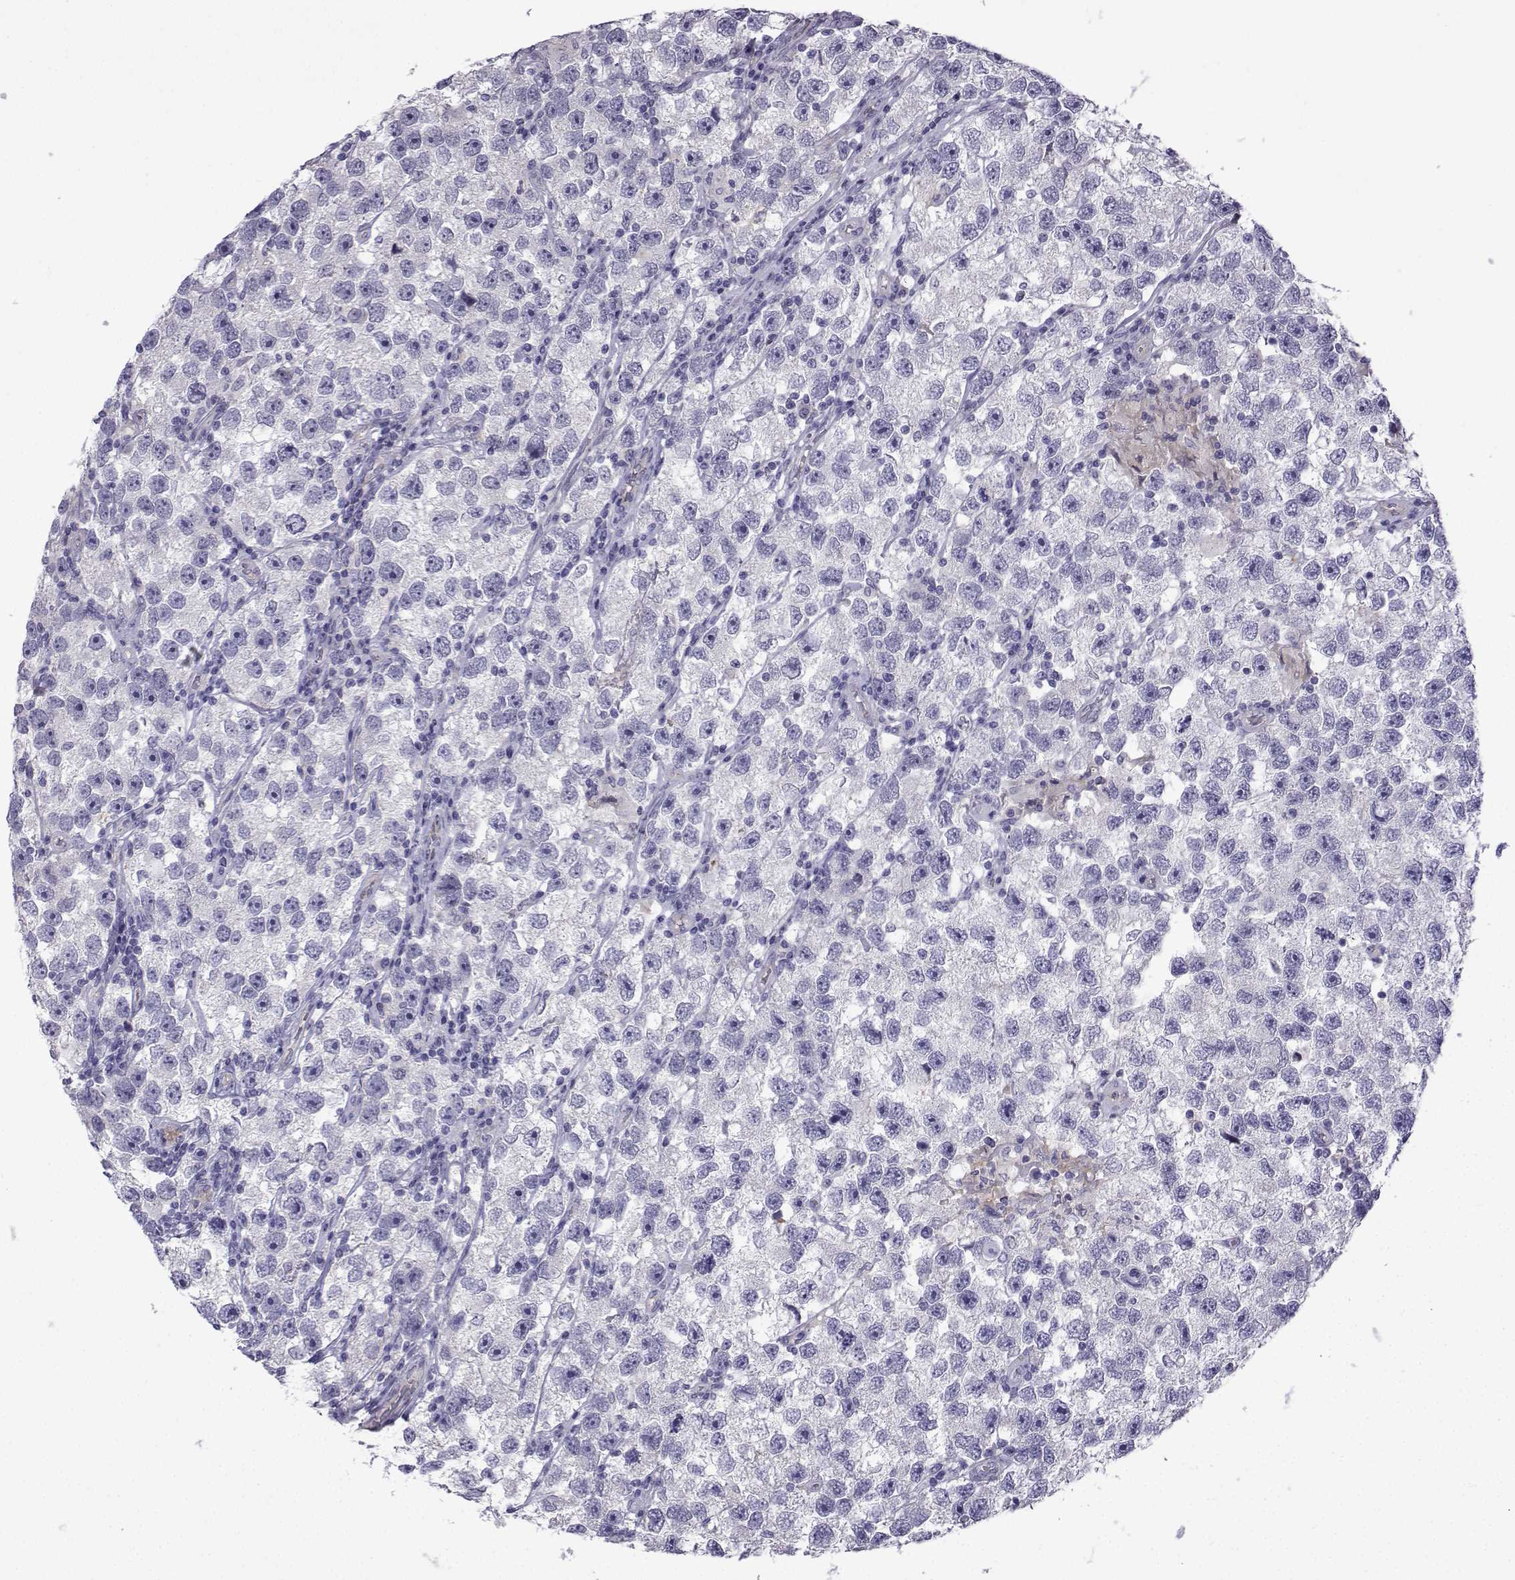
{"staining": {"intensity": "negative", "quantity": "none", "location": "none"}, "tissue": "testis cancer", "cell_type": "Tumor cells", "image_type": "cancer", "snomed": [{"axis": "morphology", "description": "Seminoma, NOS"}, {"axis": "topography", "description": "Testis"}], "caption": "Protein analysis of testis cancer shows no significant expression in tumor cells.", "gene": "SPACA7", "patient": {"sex": "male", "age": 26}}